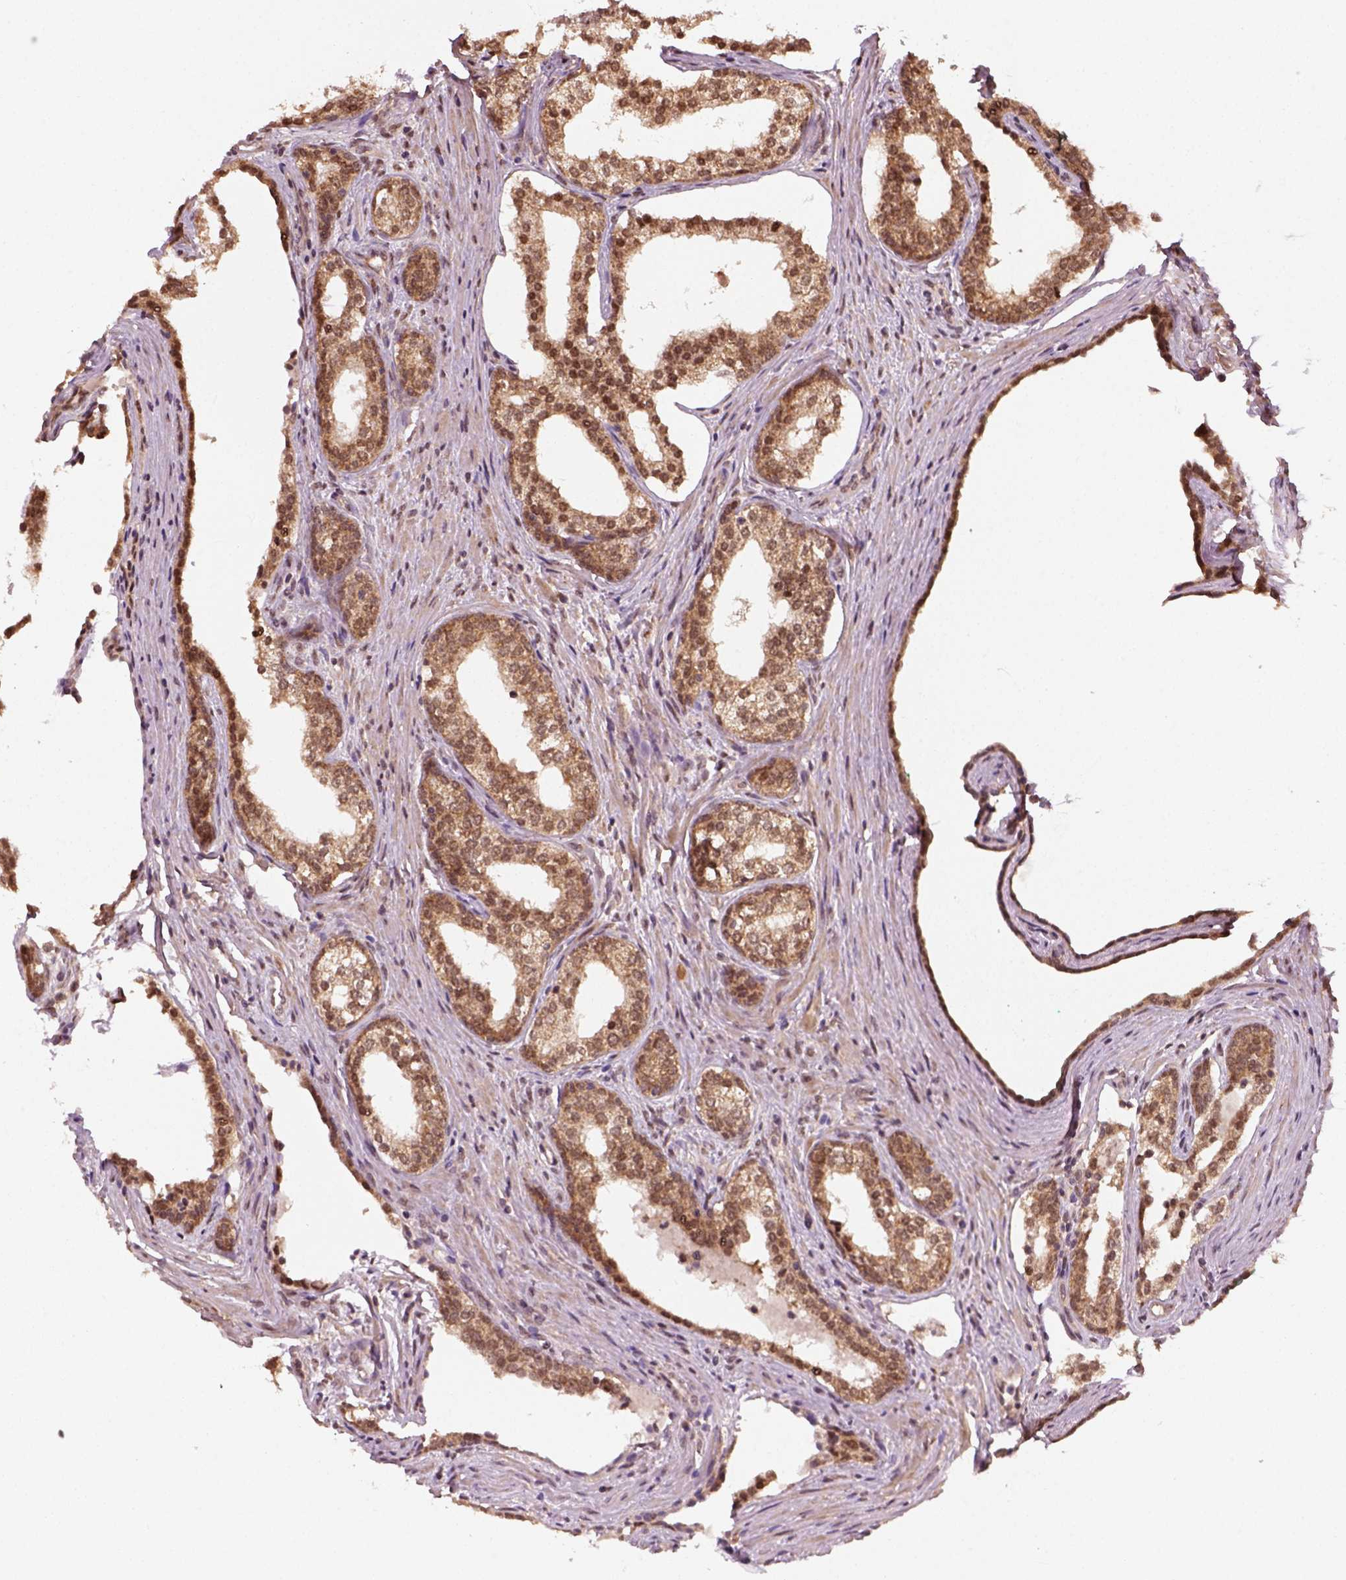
{"staining": {"intensity": "moderate", "quantity": ">75%", "location": "cytoplasmic/membranous,nuclear"}, "tissue": "prostate cancer", "cell_type": "Tumor cells", "image_type": "cancer", "snomed": [{"axis": "morphology", "description": "Adenocarcinoma, NOS"}, {"axis": "morphology", "description": "Adenocarcinoma, High grade"}, {"axis": "topography", "description": "Prostate"}], "caption": "Protein expression analysis of prostate cancer (high-grade adenocarcinoma) displays moderate cytoplasmic/membranous and nuclear staining in approximately >75% of tumor cells. (IHC, brightfield microscopy, high magnification).", "gene": "NUDT9", "patient": {"sex": "male", "age": 61}}